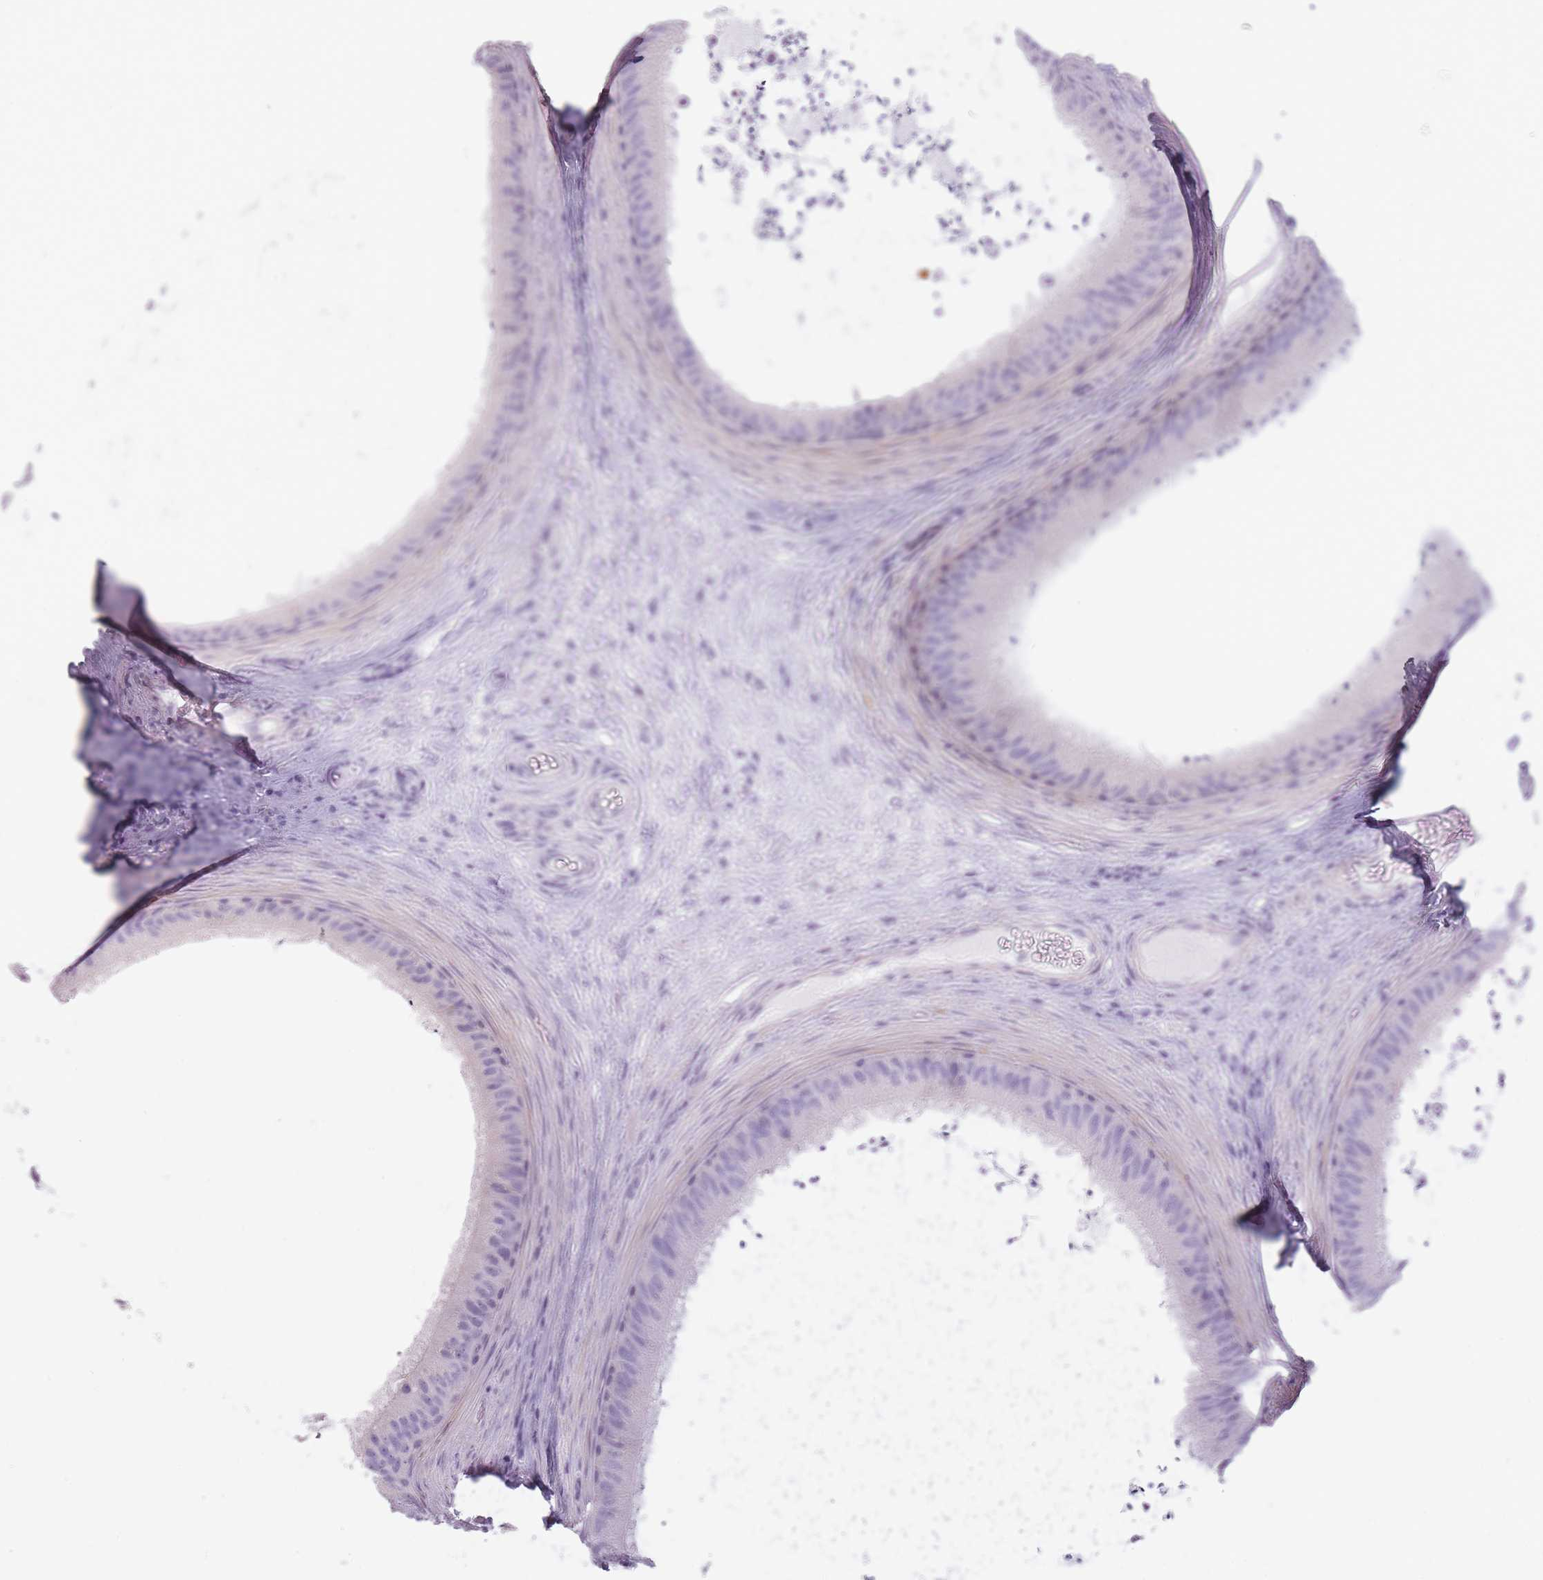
{"staining": {"intensity": "negative", "quantity": "none", "location": "none"}, "tissue": "epididymis", "cell_type": "Glandular cells", "image_type": "normal", "snomed": [{"axis": "morphology", "description": "Normal tissue, NOS"}, {"axis": "topography", "description": "Testis"}, {"axis": "topography", "description": "Epididymis"}], "caption": "The image displays no significant staining in glandular cells of epididymis.", "gene": "TMEM236", "patient": {"sex": "male", "age": 41}}